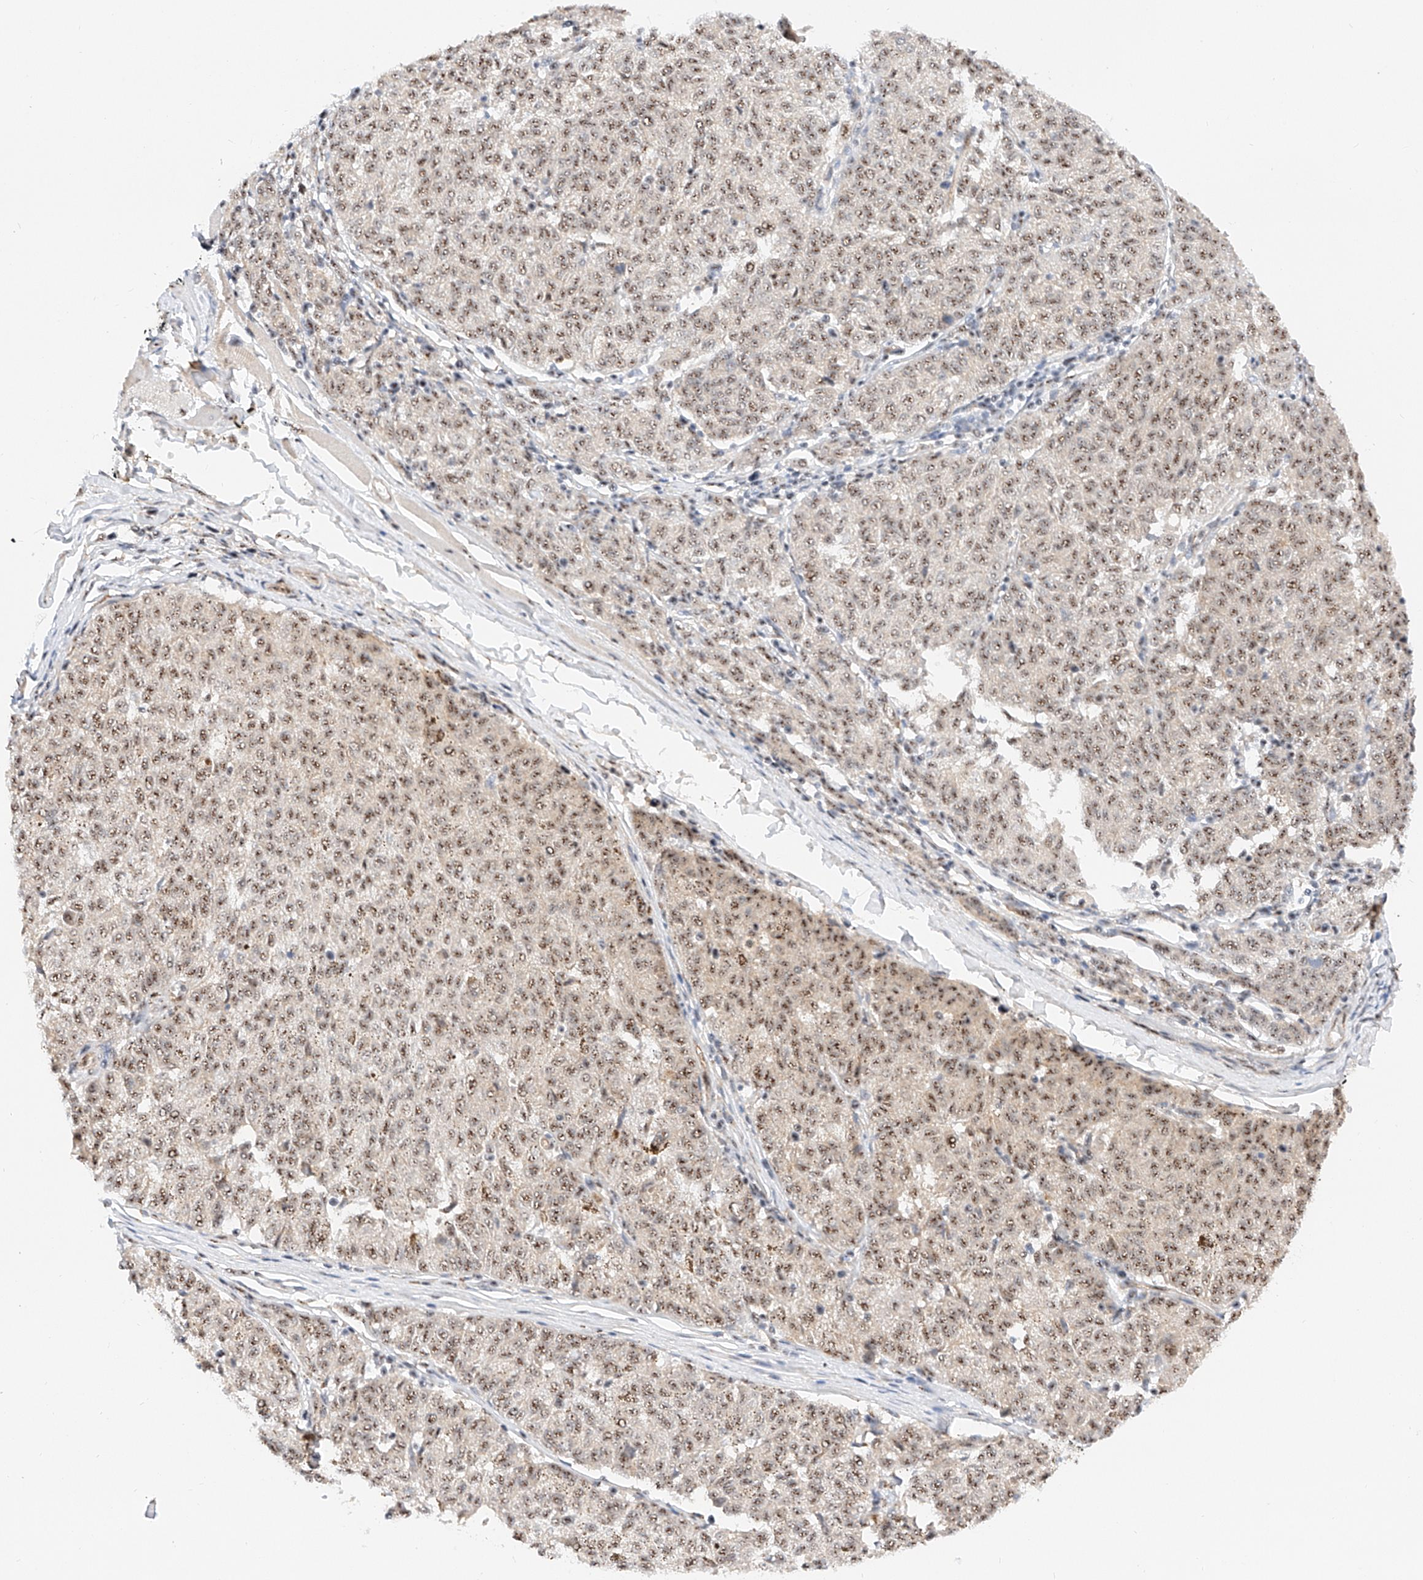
{"staining": {"intensity": "moderate", "quantity": ">75%", "location": "nuclear"}, "tissue": "melanoma", "cell_type": "Tumor cells", "image_type": "cancer", "snomed": [{"axis": "morphology", "description": "Malignant melanoma, NOS"}, {"axis": "topography", "description": "Skin"}], "caption": "Immunohistochemistry (IHC) staining of malignant melanoma, which shows medium levels of moderate nuclear staining in approximately >75% of tumor cells indicating moderate nuclear protein staining. The staining was performed using DAB (brown) for protein detection and nuclei were counterstained in hematoxylin (blue).", "gene": "ATXN7L2", "patient": {"sex": "female", "age": 72}}